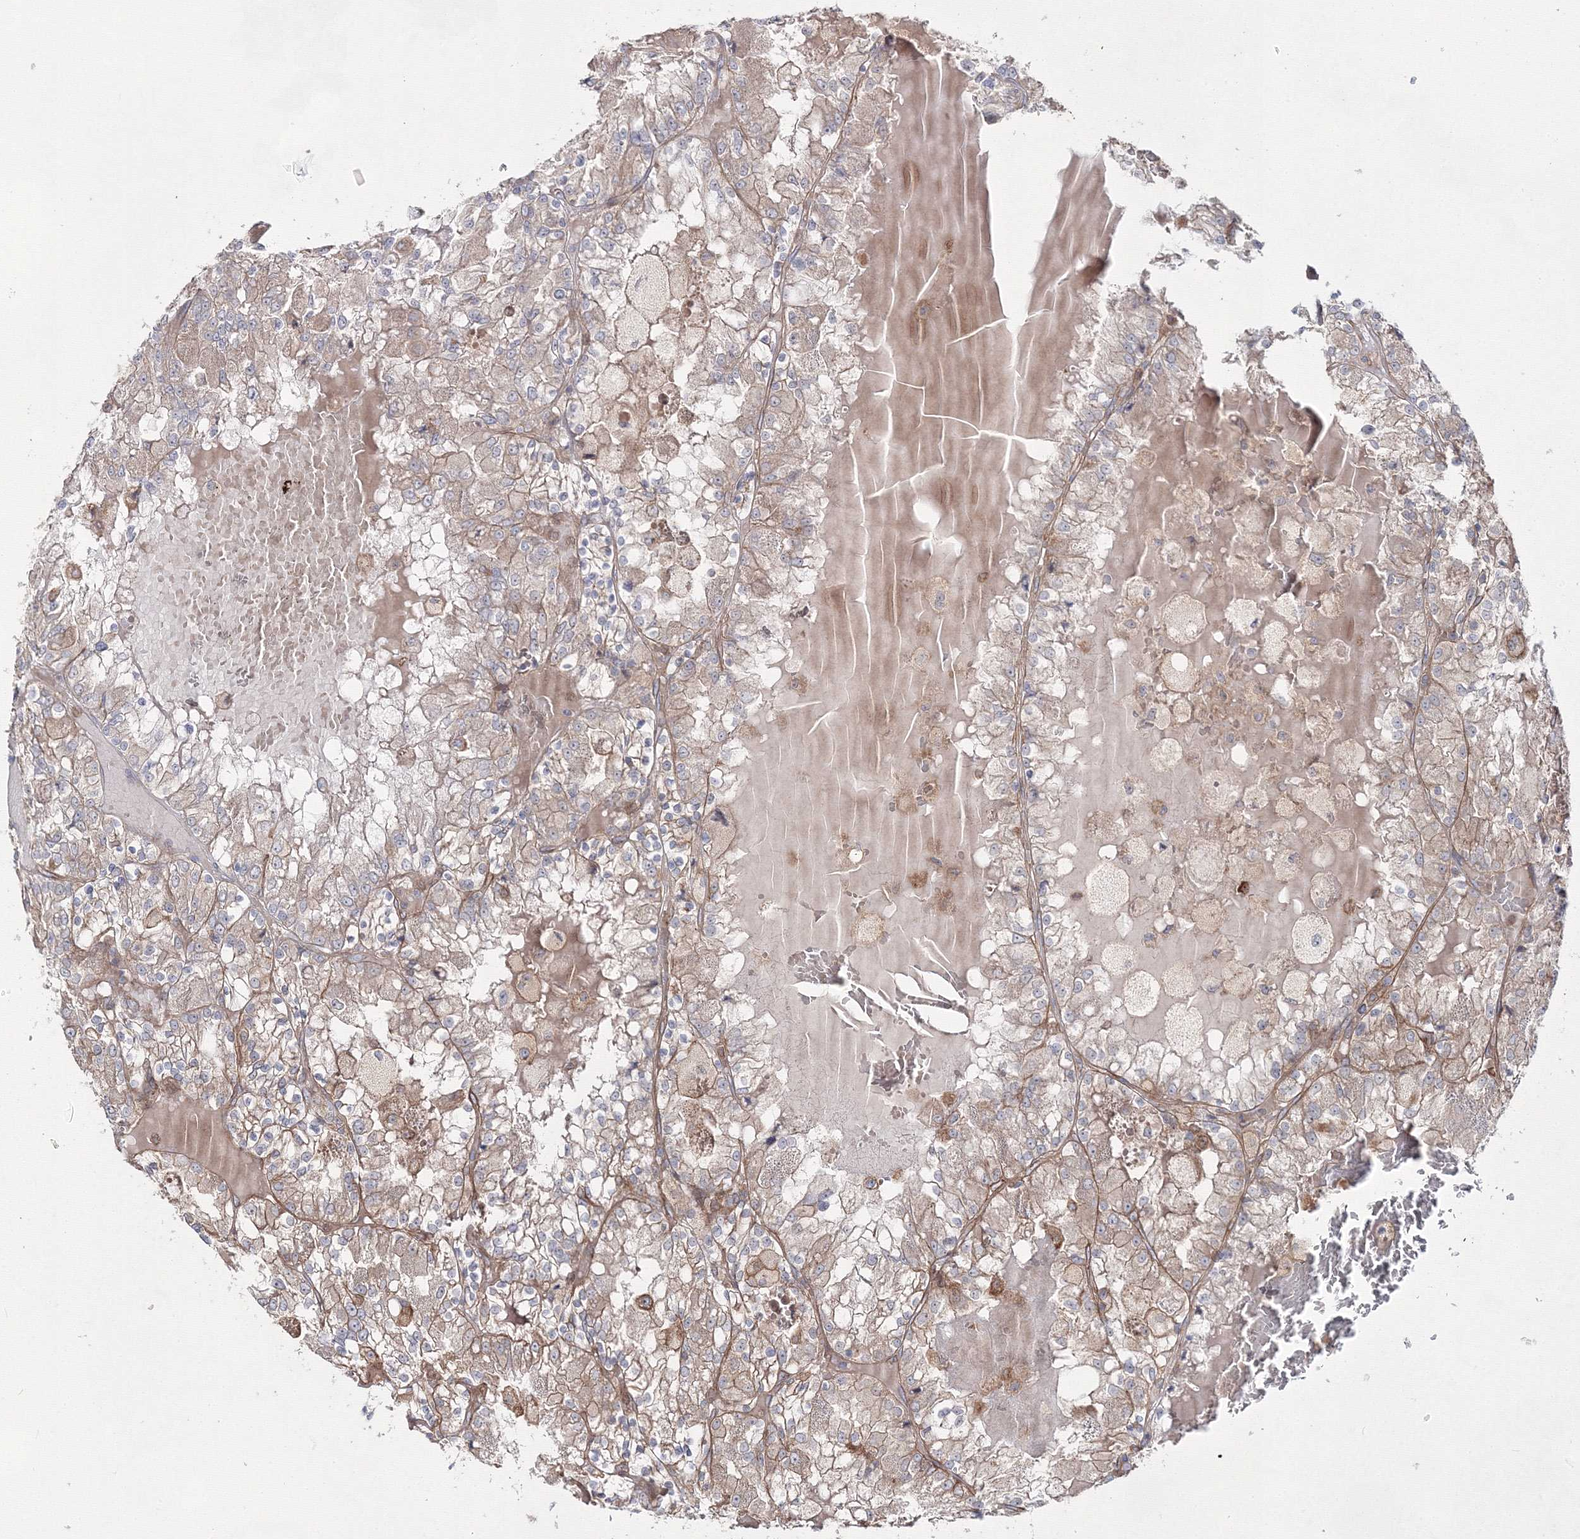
{"staining": {"intensity": "moderate", "quantity": "<25%", "location": "cytoplasmic/membranous"}, "tissue": "renal cancer", "cell_type": "Tumor cells", "image_type": "cancer", "snomed": [{"axis": "morphology", "description": "Adenocarcinoma, NOS"}, {"axis": "topography", "description": "Kidney"}], "caption": "An immunohistochemistry photomicrograph of tumor tissue is shown. Protein staining in brown shows moderate cytoplasmic/membranous positivity in renal cancer (adenocarcinoma) within tumor cells. (DAB IHC with brightfield microscopy, high magnification).", "gene": "EXOC6", "patient": {"sex": "female", "age": 56}}